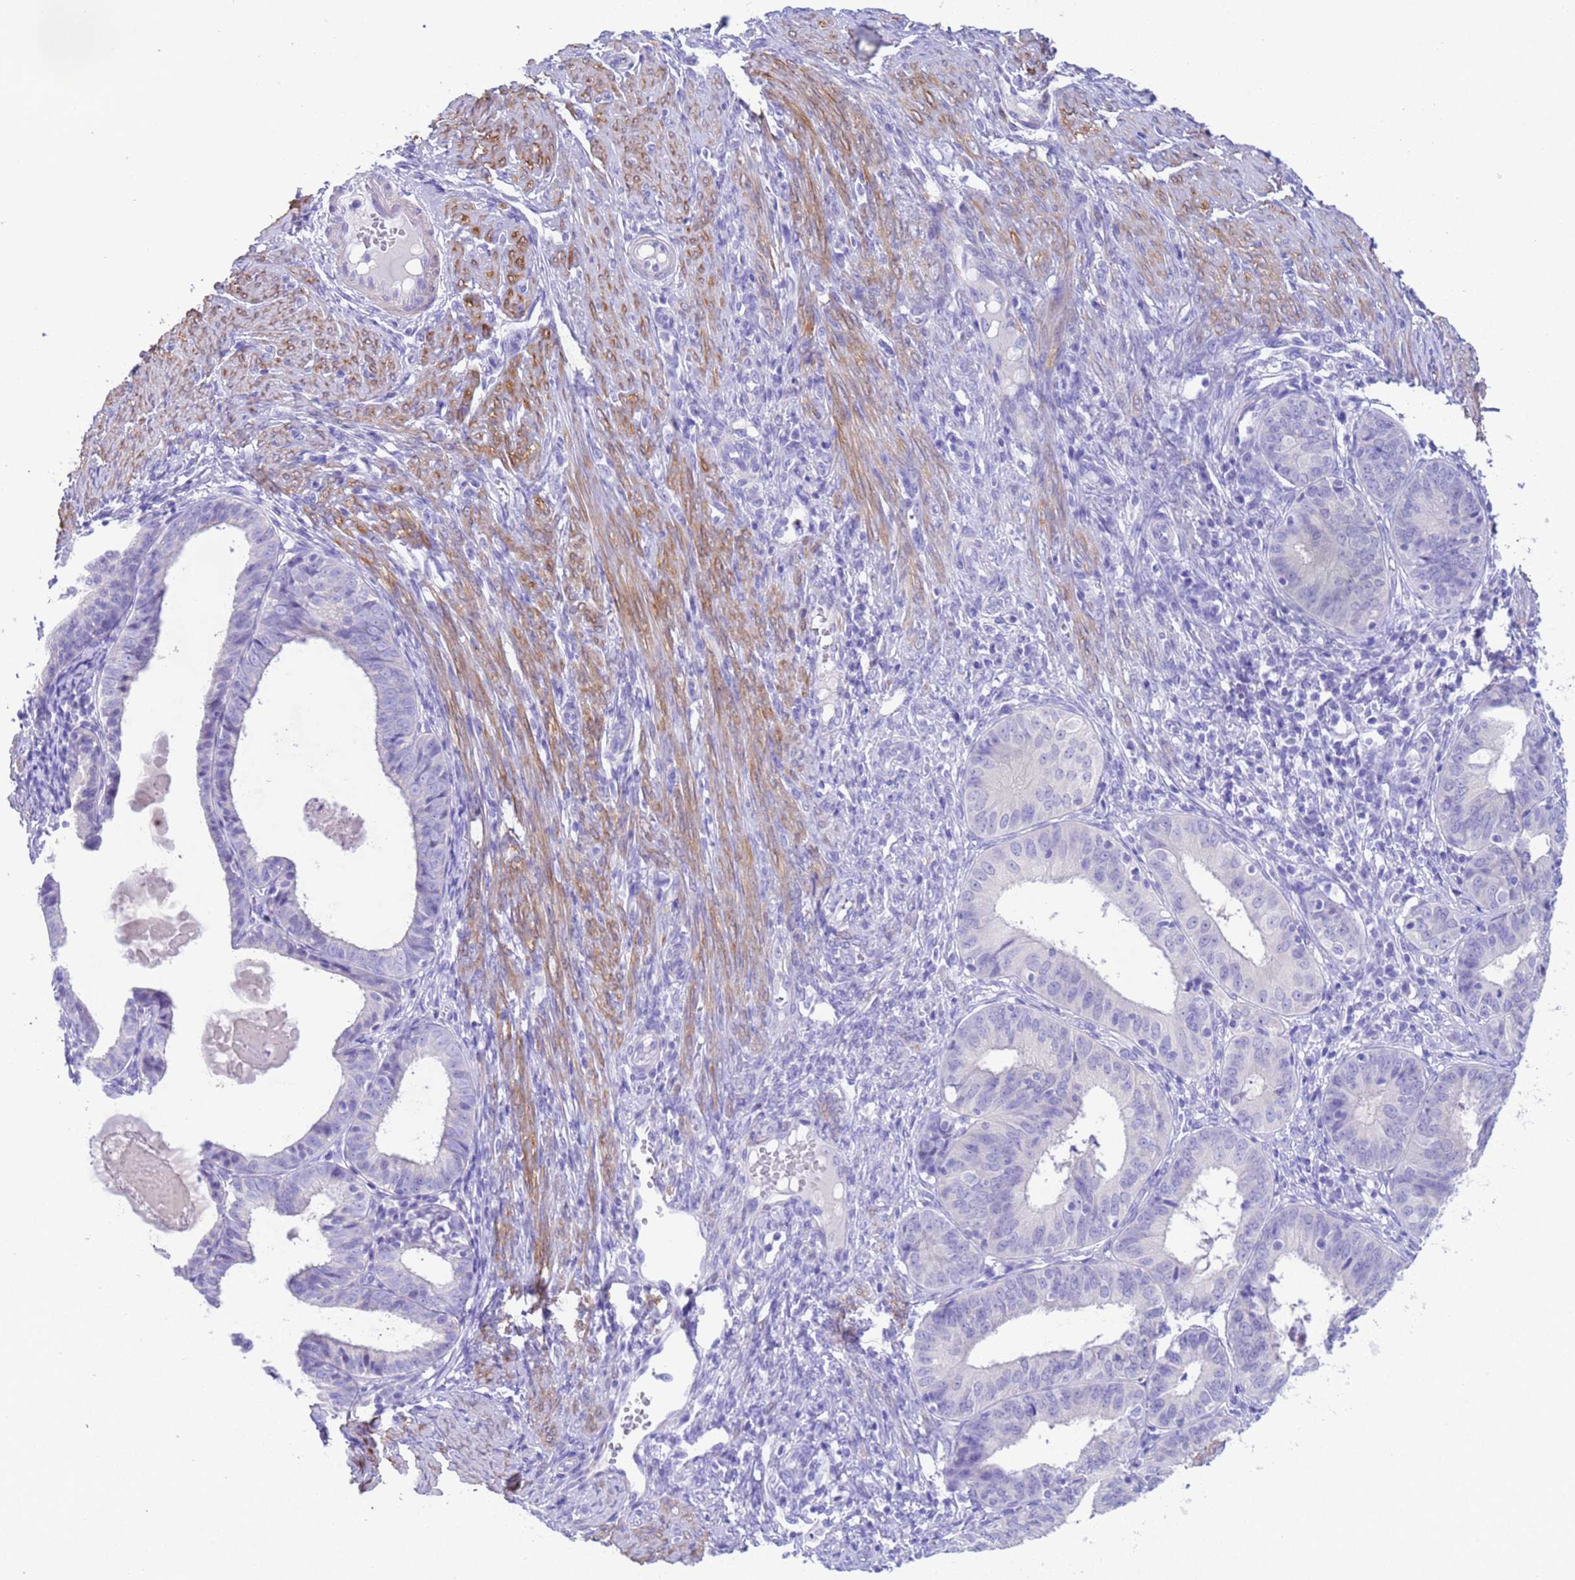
{"staining": {"intensity": "negative", "quantity": "none", "location": "none"}, "tissue": "endometrial cancer", "cell_type": "Tumor cells", "image_type": "cancer", "snomed": [{"axis": "morphology", "description": "Adenocarcinoma, NOS"}, {"axis": "topography", "description": "Endometrium"}], "caption": "Tumor cells are negative for protein expression in human endometrial cancer (adenocarcinoma). Brightfield microscopy of IHC stained with DAB (3,3'-diaminobenzidine) (brown) and hematoxylin (blue), captured at high magnification.", "gene": "USP38", "patient": {"sex": "female", "age": 51}}